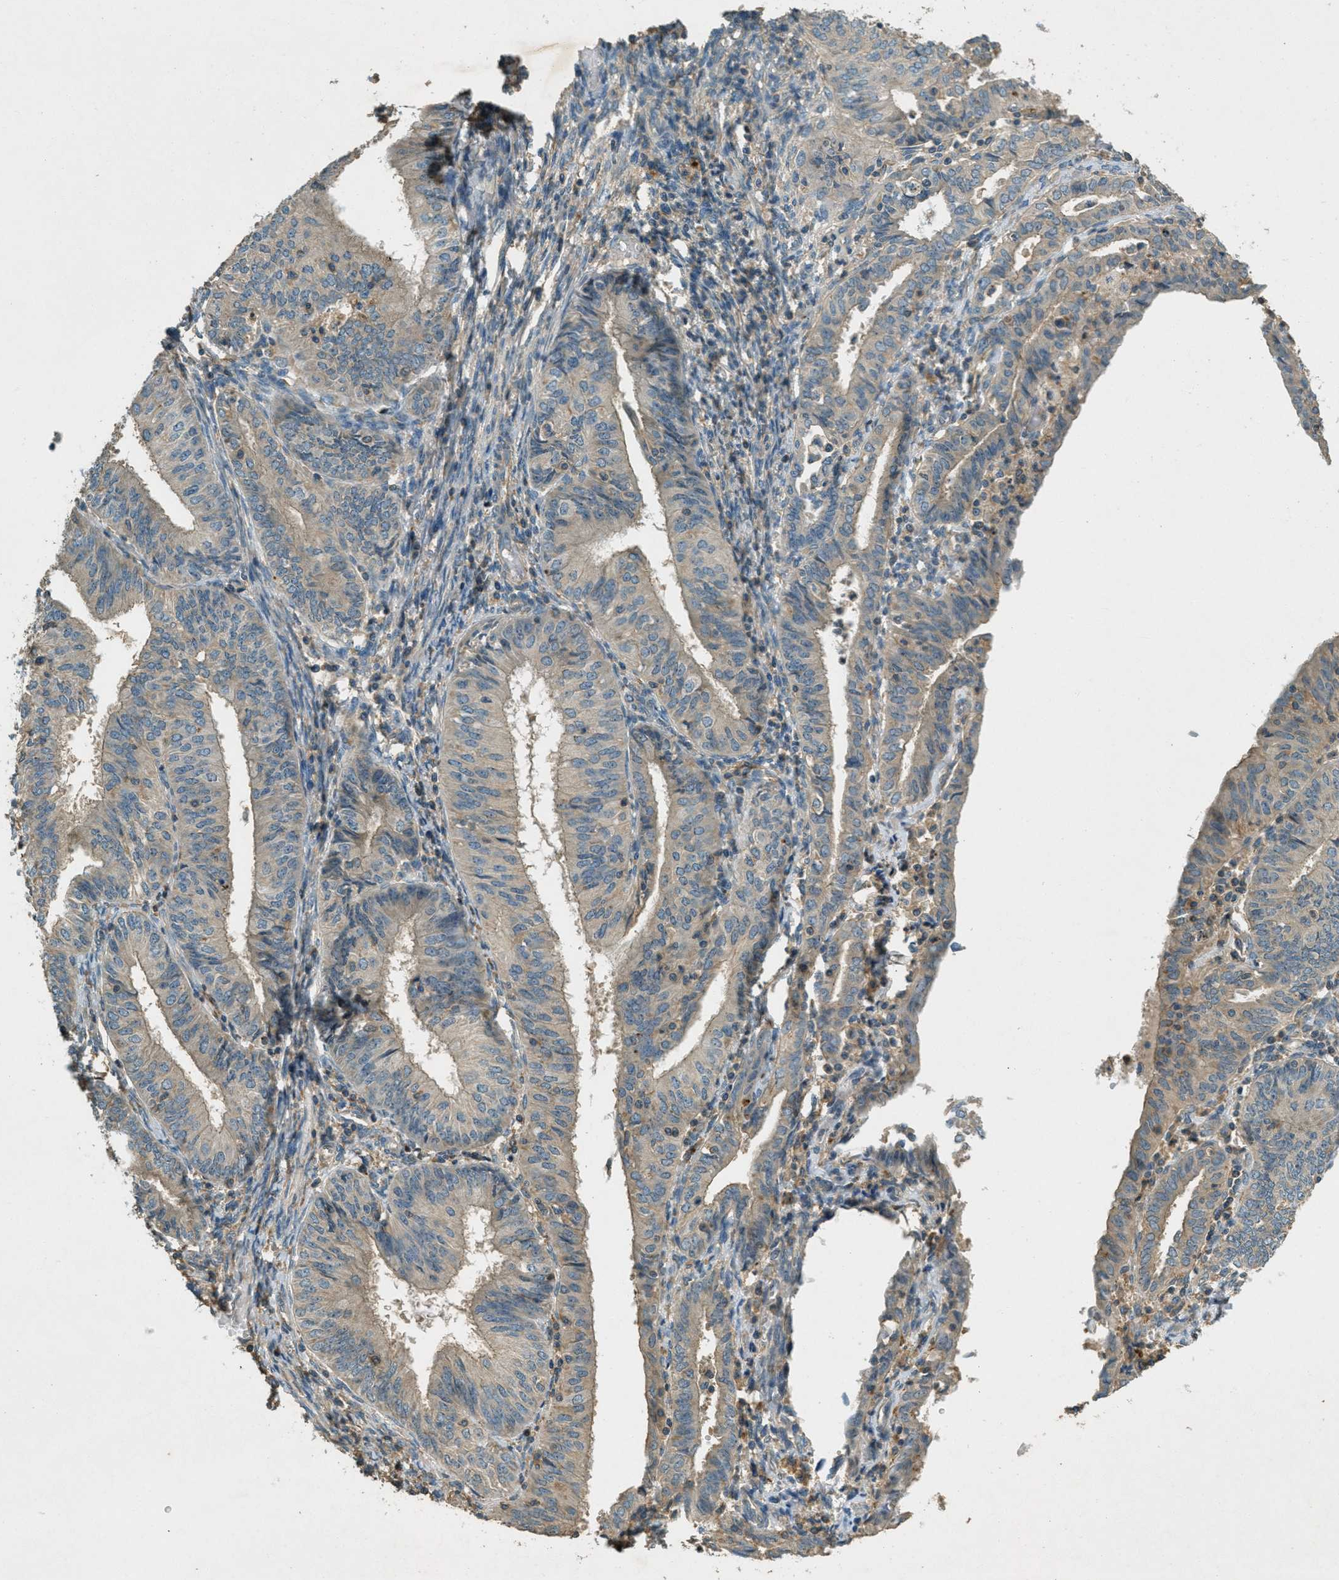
{"staining": {"intensity": "weak", "quantity": "25%-75%", "location": "cytoplasmic/membranous"}, "tissue": "endometrial cancer", "cell_type": "Tumor cells", "image_type": "cancer", "snomed": [{"axis": "morphology", "description": "Adenocarcinoma, NOS"}, {"axis": "topography", "description": "Endometrium"}], "caption": "A photomicrograph of endometrial cancer (adenocarcinoma) stained for a protein demonstrates weak cytoplasmic/membranous brown staining in tumor cells. (Brightfield microscopy of DAB IHC at high magnification).", "gene": "NUDT4", "patient": {"sex": "female", "age": 58}}